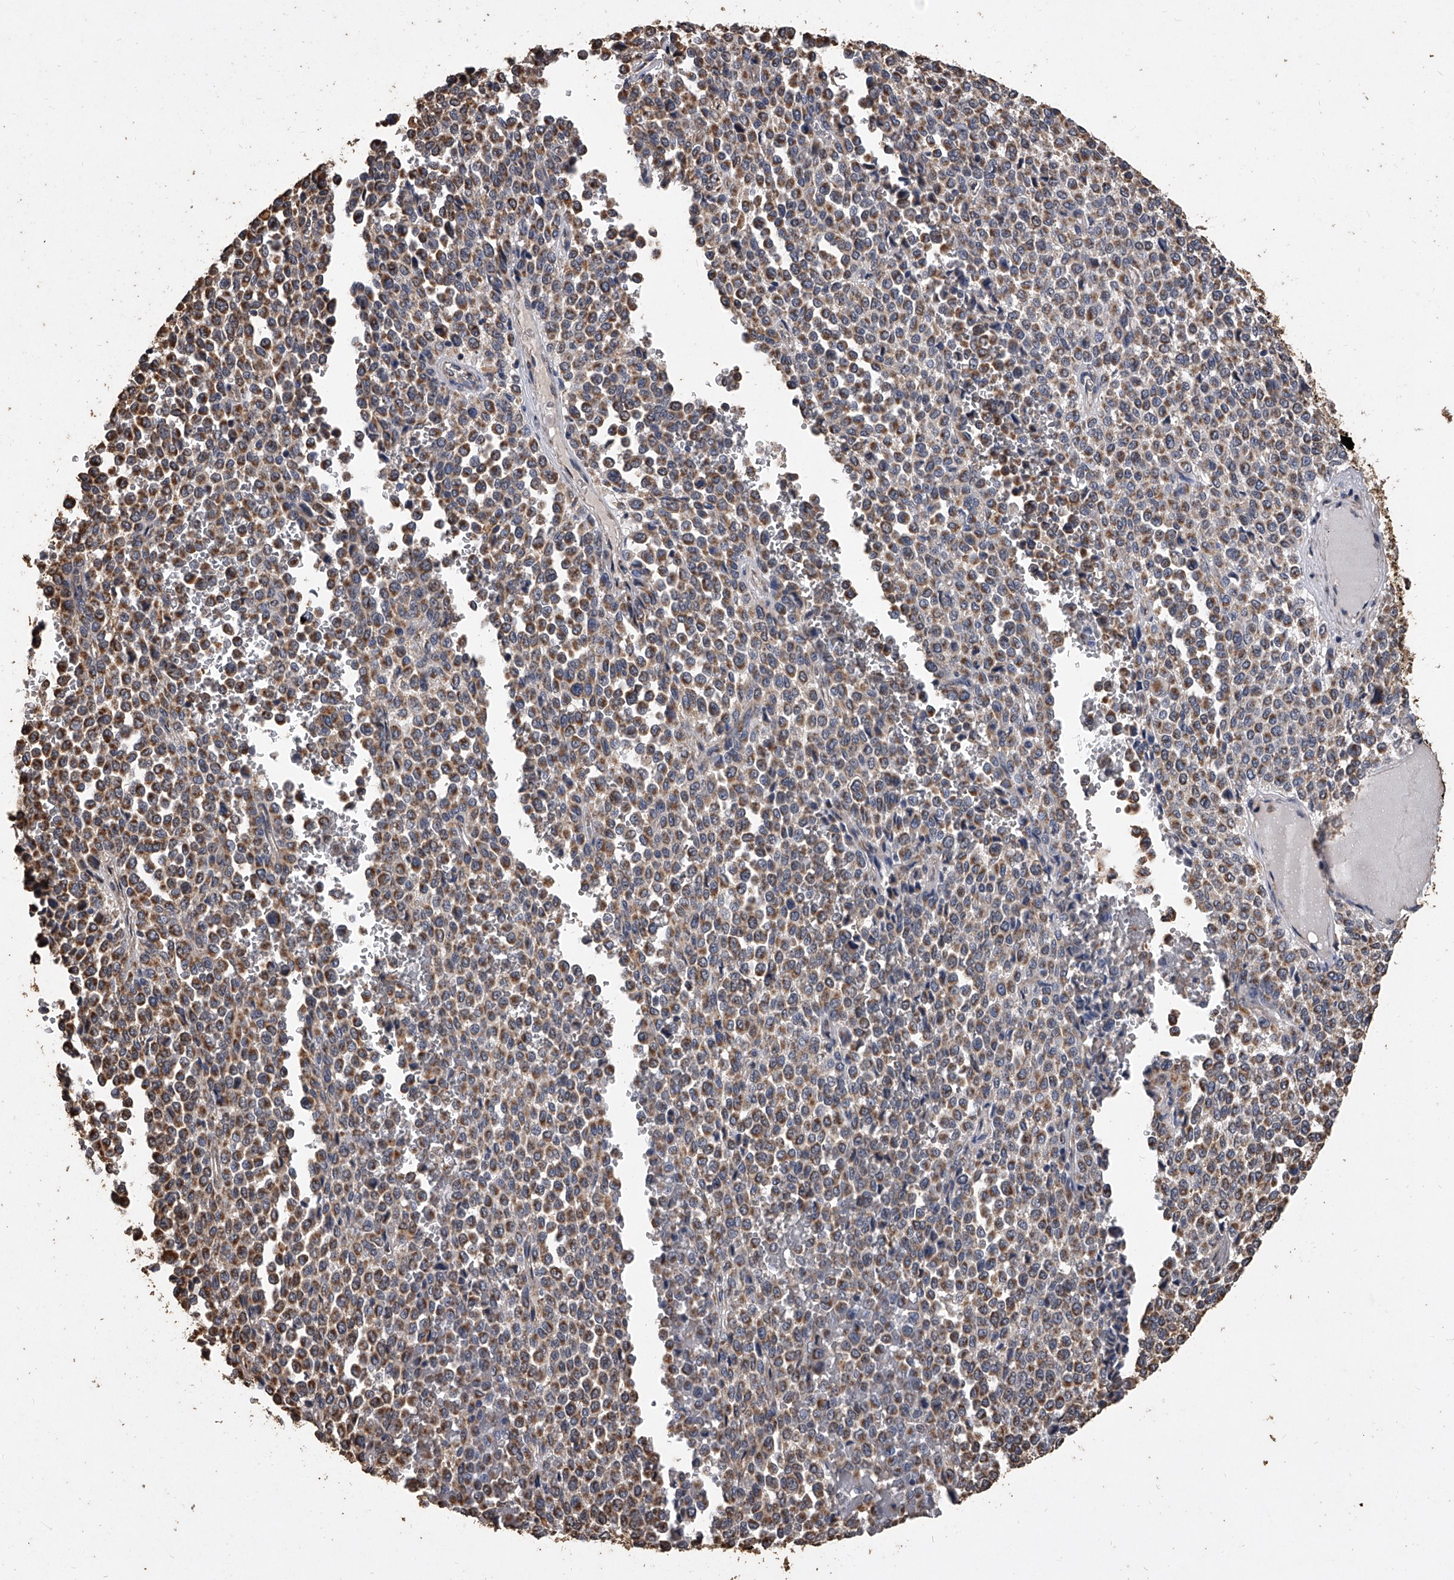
{"staining": {"intensity": "moderate", "quantity": ">75%", "location": "cytoplasmic/membranous"}, "tissue": "melanoma", "cell_type": "Tumor cells", "image_type": "cancer", "snomed": [{"axis": "morphology", "description": "Malignant melanoma, Metastatic site"}, {"axis": "topography", "description": "Pancreas"}], "caption": "Melanoma stained with IHC reveals moderate cytoplasmic/membranous positivity in approximately >75% of tumor cells.", "gene": "MRPL28", "patient": {"sex": "female", "age": 30}}